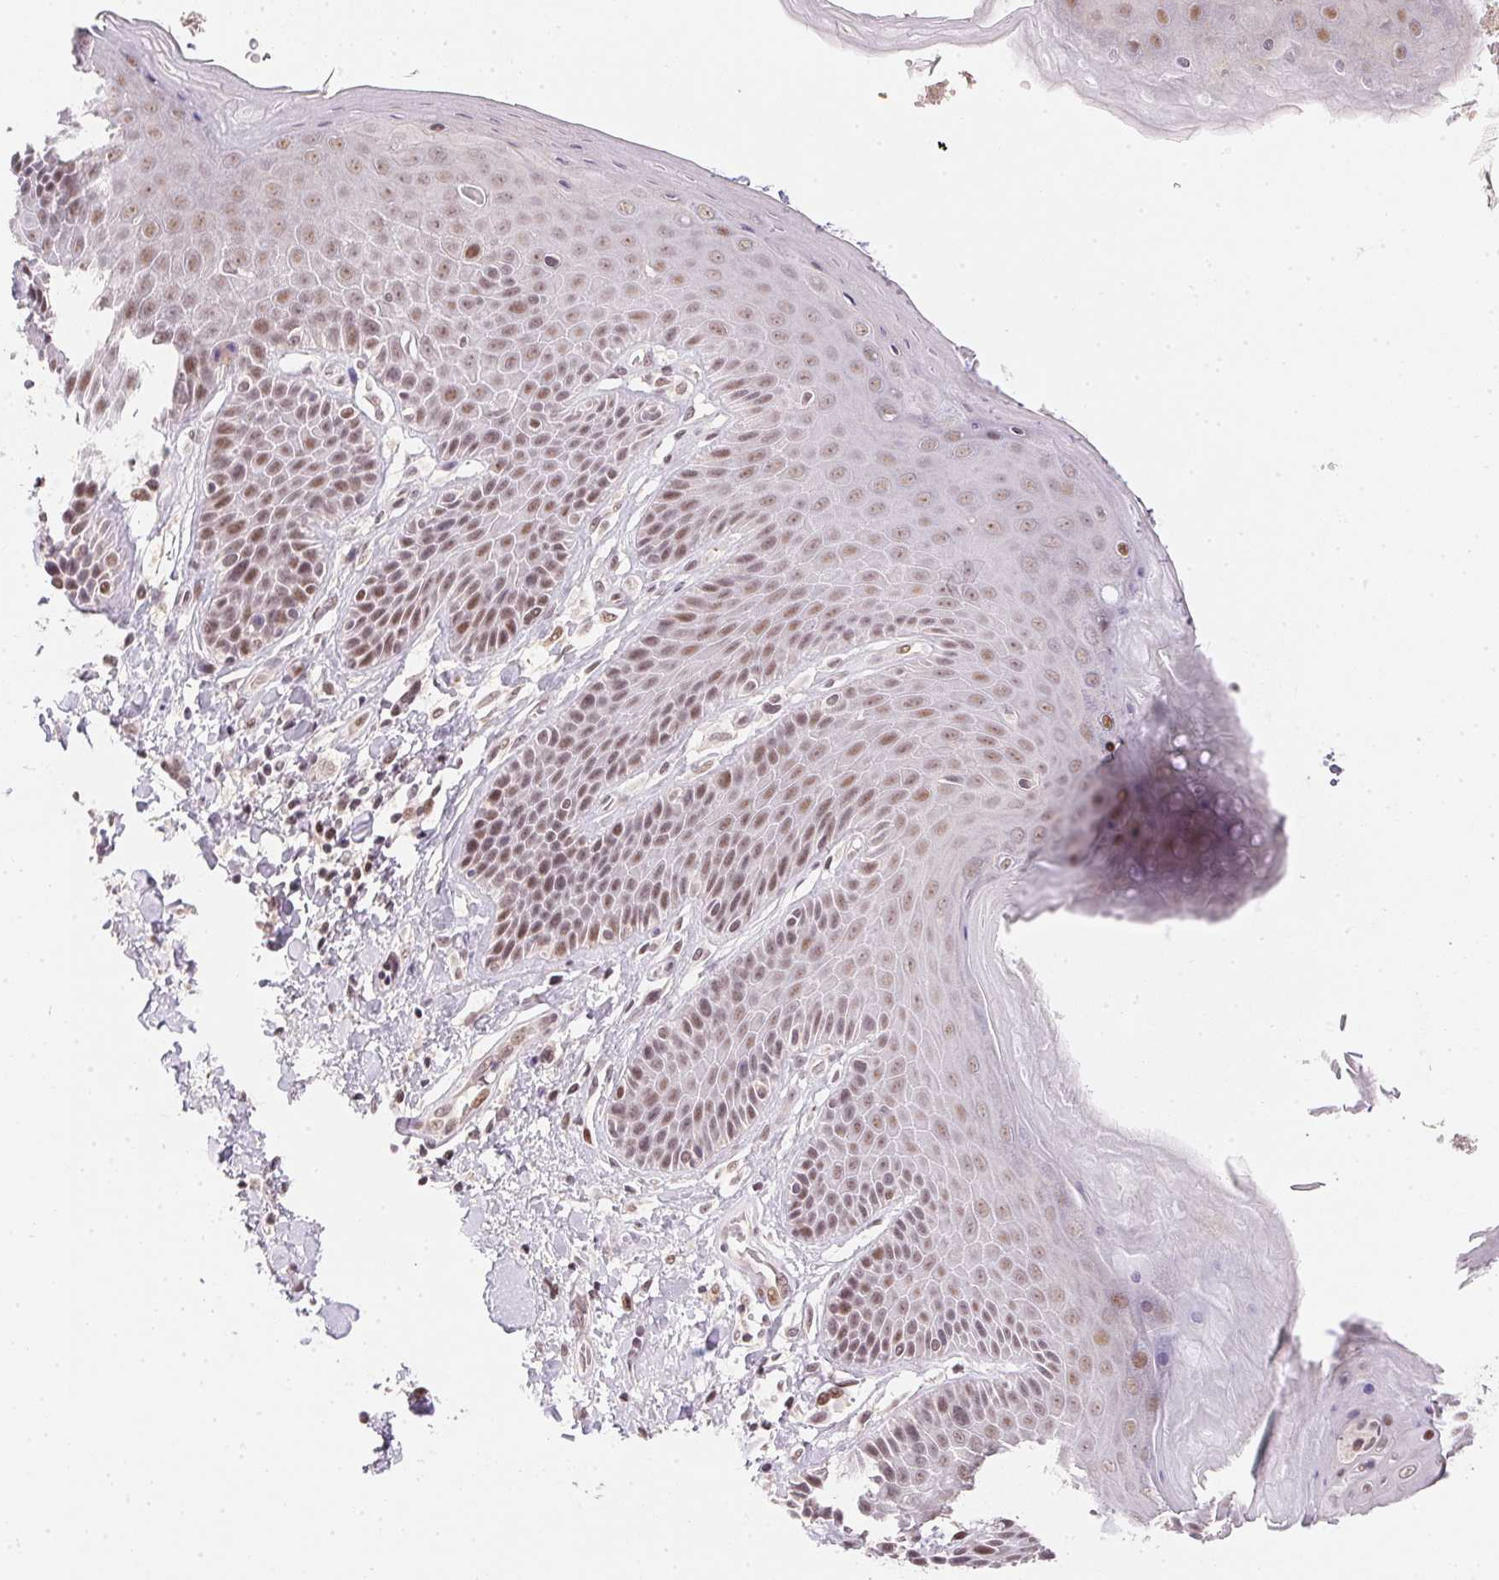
{"staining": {"intensity": "weak", "quantity": ">75%", "location": "nuclear"}, "tissue": "skin", "cell_type": "Epidermal cells", "image_type": "normal", "snomed": [{"axis": "morphology", "description": "Normal tissue, NOS"}, {"axis": "topography", "description": "Anal"}, {"axis": "topography", "description": "Peripheral nerve tissue"}], "caption": "Weak nuclear staining for a protein is identified in approximately >75% of epidermal cells of benign skin using IHC.", "gene": "KDM4D", "patient": {"sex": "male", "age": 51}}